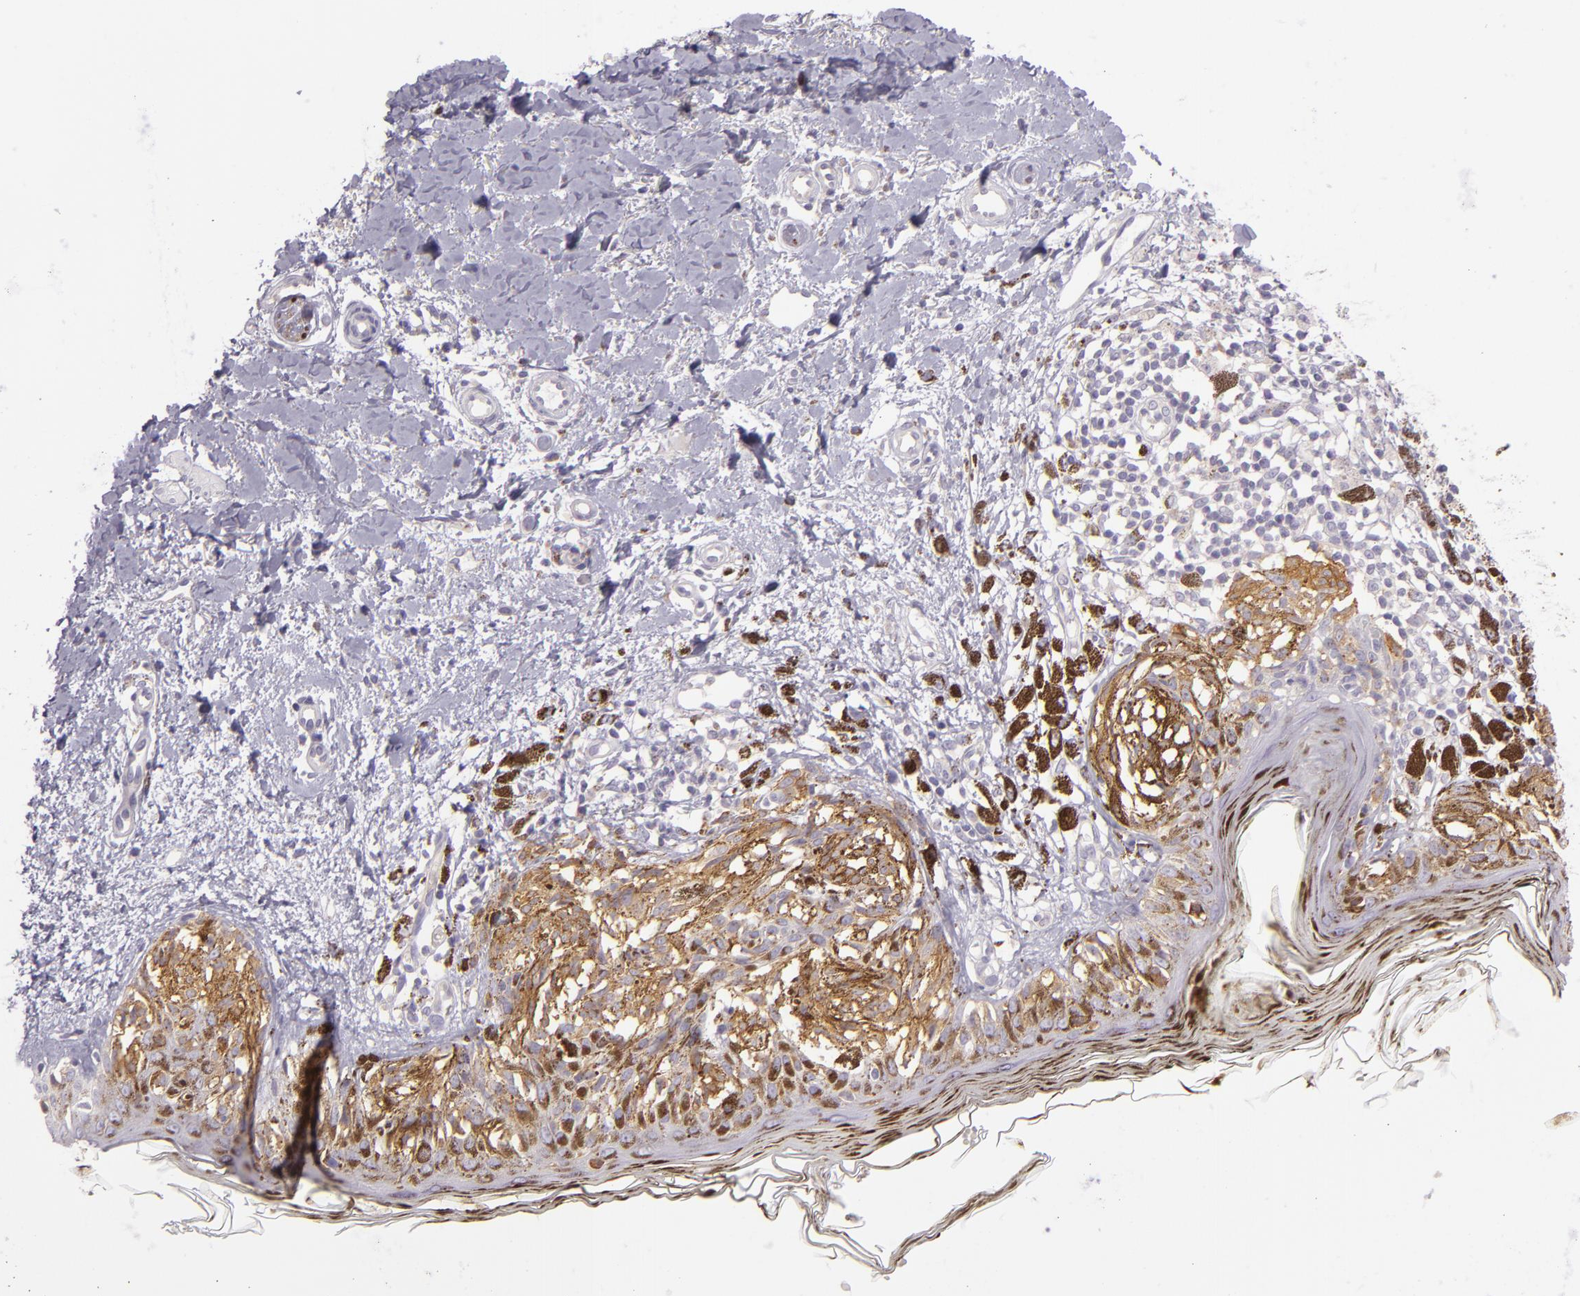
{"staining": {"intensity": "moderate", "quantity": ">75%", "location": "cytoplasmic/membranous"}, "tissue": "melanoma", "cell_type": "Tumor cells", "image_type": "cancer", "snomed": [{"axis": "morphology", "description": "Malignant melanoma, NOS"}, {"axis": "topography", "description": "Skin"}], "caption": "The micrograph displays immunohistochemical staining of malignant melanoma. There is moderate cytoplasmic/membranous positivity is identified in about >75% of tumor cells. (DAB (3,3'-diaminobenzidine) = brown stain, brightfield microscopy at high magnification).", "gene": "ZC3H7B", "patient": {"sex": "male", "age": 88}}